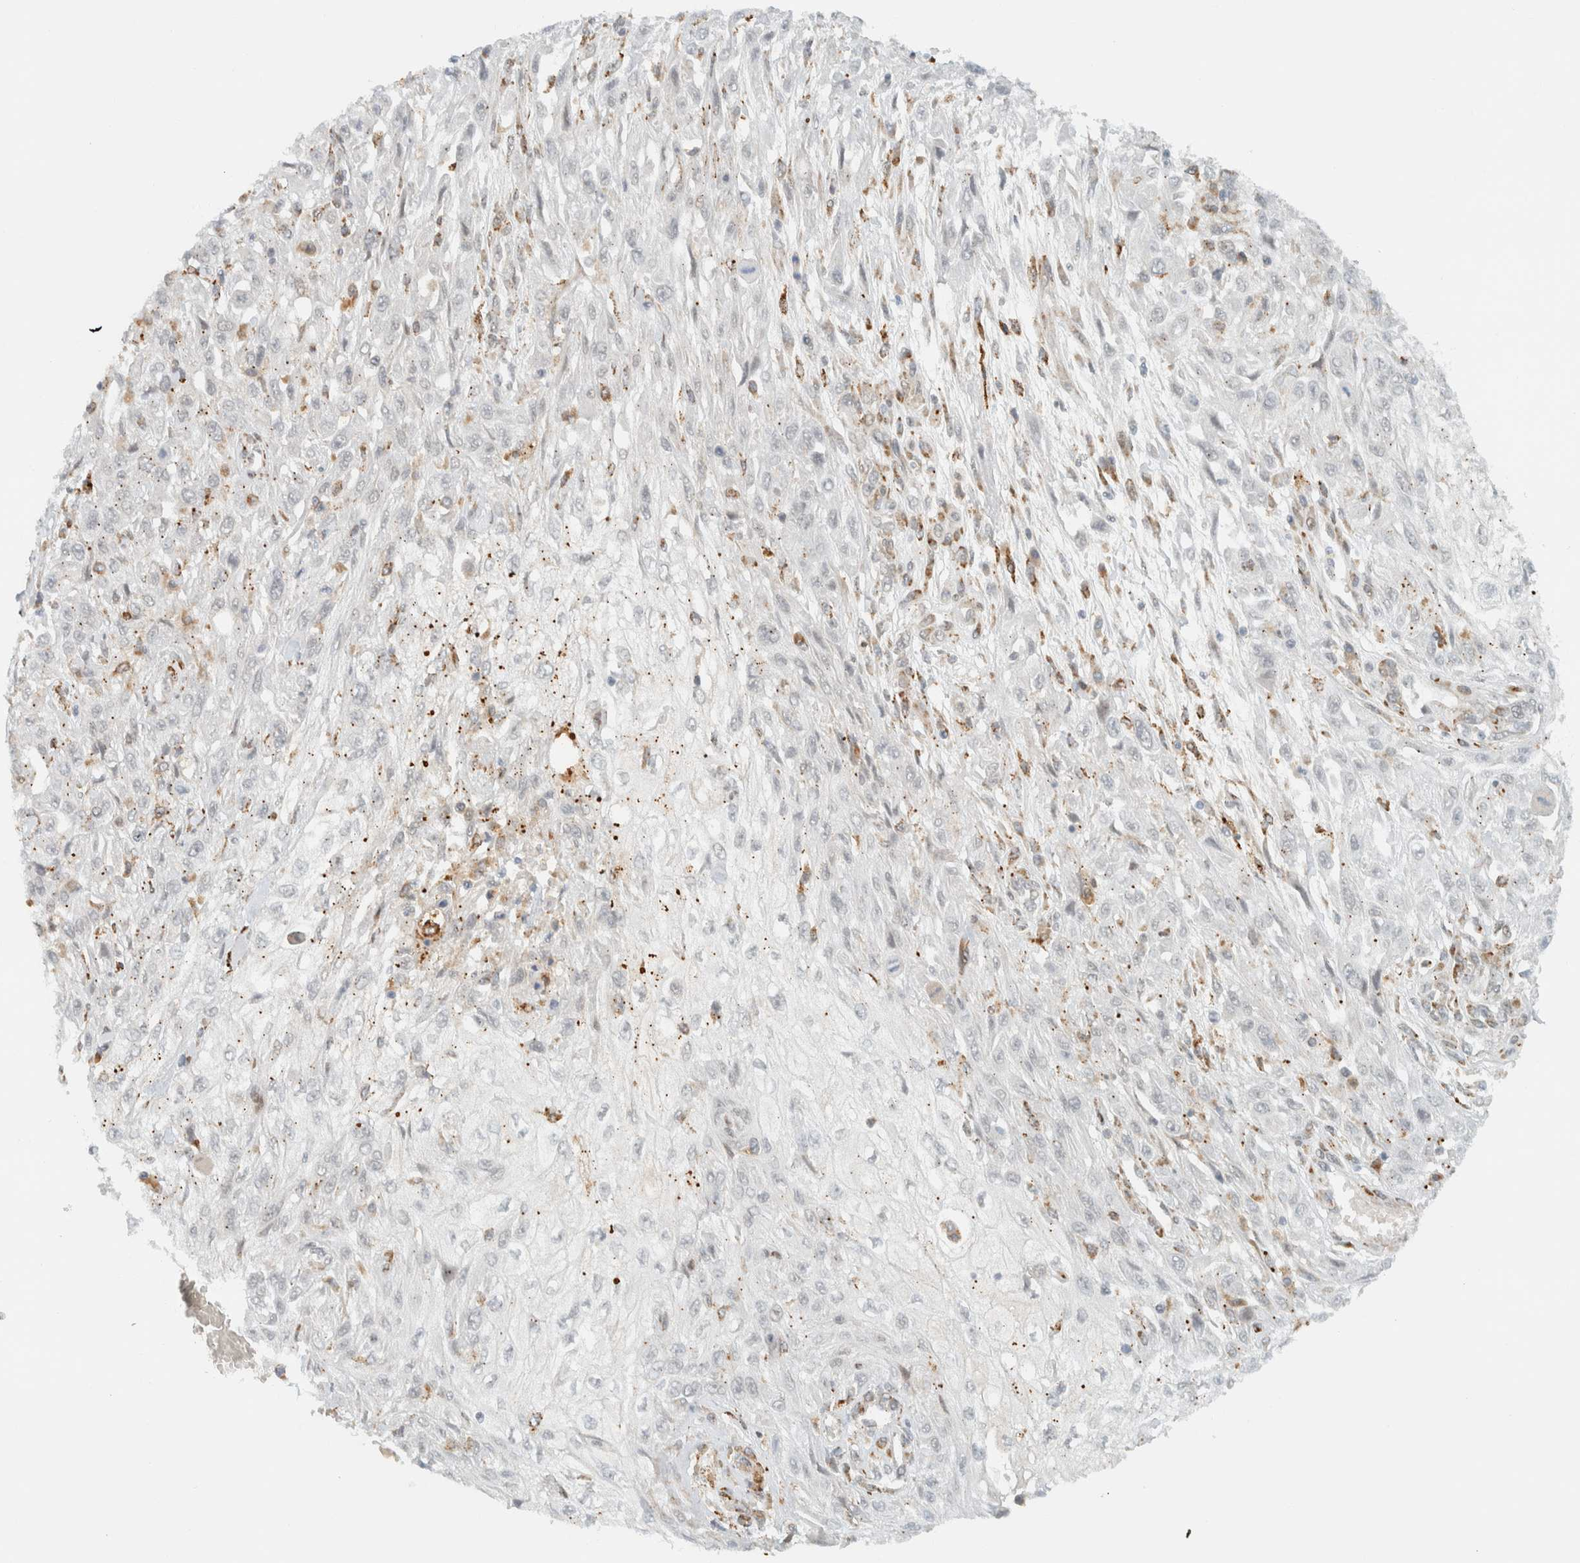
{"staining": {"intensity": "negative", "quantity": "none", "location": "none"}, "tissue": "skin cancer", "cell_type": "Tumor cells", "image_type": "cancer", "snomed": [{"axis": "morphology", "description": "Squamous cell carcinoma, NOS"}, {"axis": "morphology", "description": "Squamous cell carcinoma, metastatic, NOS"}, {"axis": "topography", "description": "Skin"}, {"axis": "topography", "description": "Lymph node"}], "caption": "A photomicrograph of human skin cancer (squamous cell carcinoma) is negative for staining in tumor cells. (Immunohistochemistry (ihc), brightfield microscopy, high magnification).", "gene": "ITPRID1", "patient": {"sex": "male", "age": 75}}